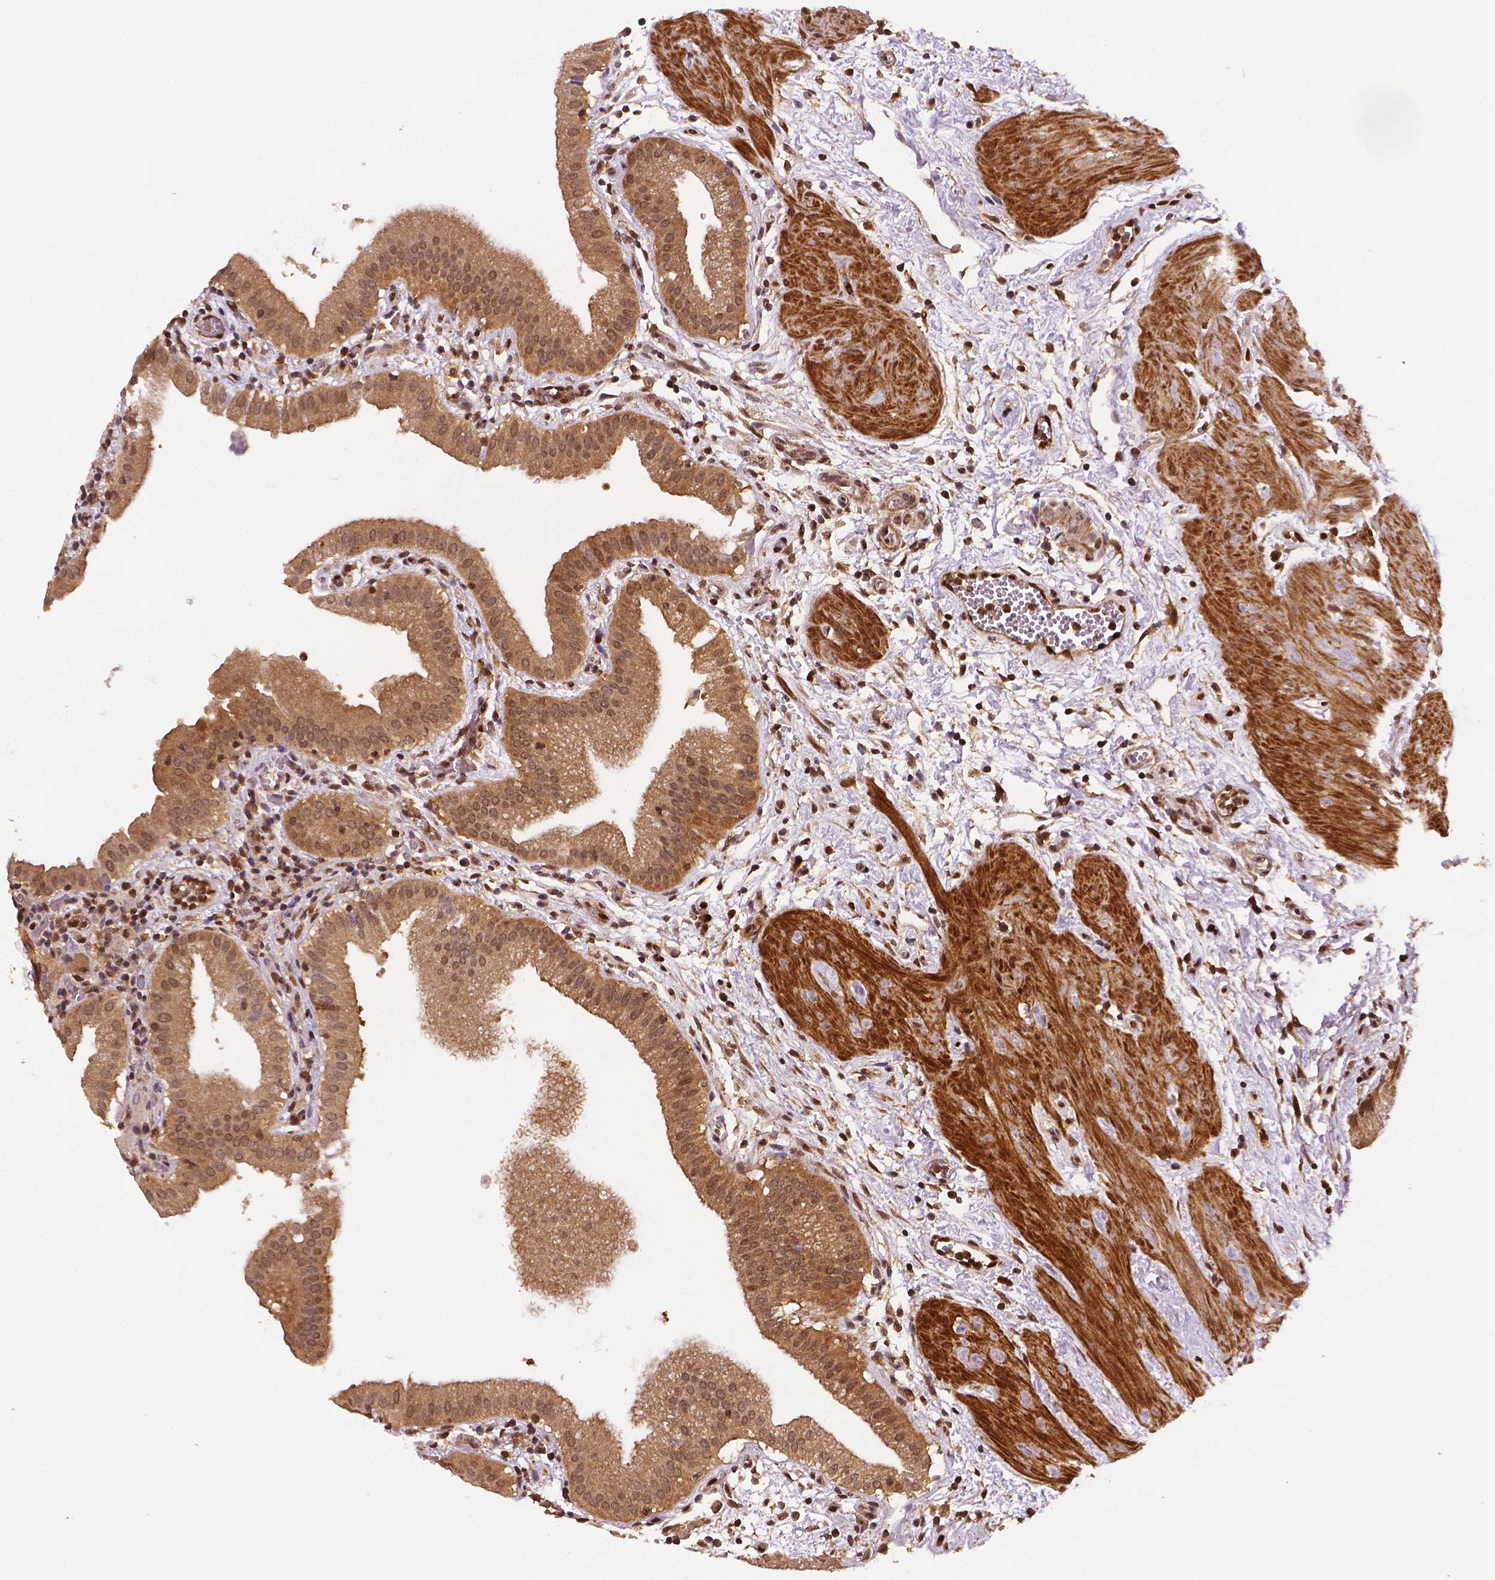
{"staining": {"intensity": "moderate", "quantity": ">75%", "location": "cytoplasmic/membranous,nuclear"}, "tissue": "gallbladder", "cell_type": "Glandular cells", "image_type": "normal", "snomed": [{"axis": "morphology", "description": "Normal tissue, NOS"}, {"axis": "topography", "description": "Gallbladder"}], "caption": "Moderate cytoplasmic/membranous,nuclear protein positivity is identified in about >75% of glandular cells in gallbladder.", "gene": "STAT3", "patient": {"sex": "female", "age": 65}}